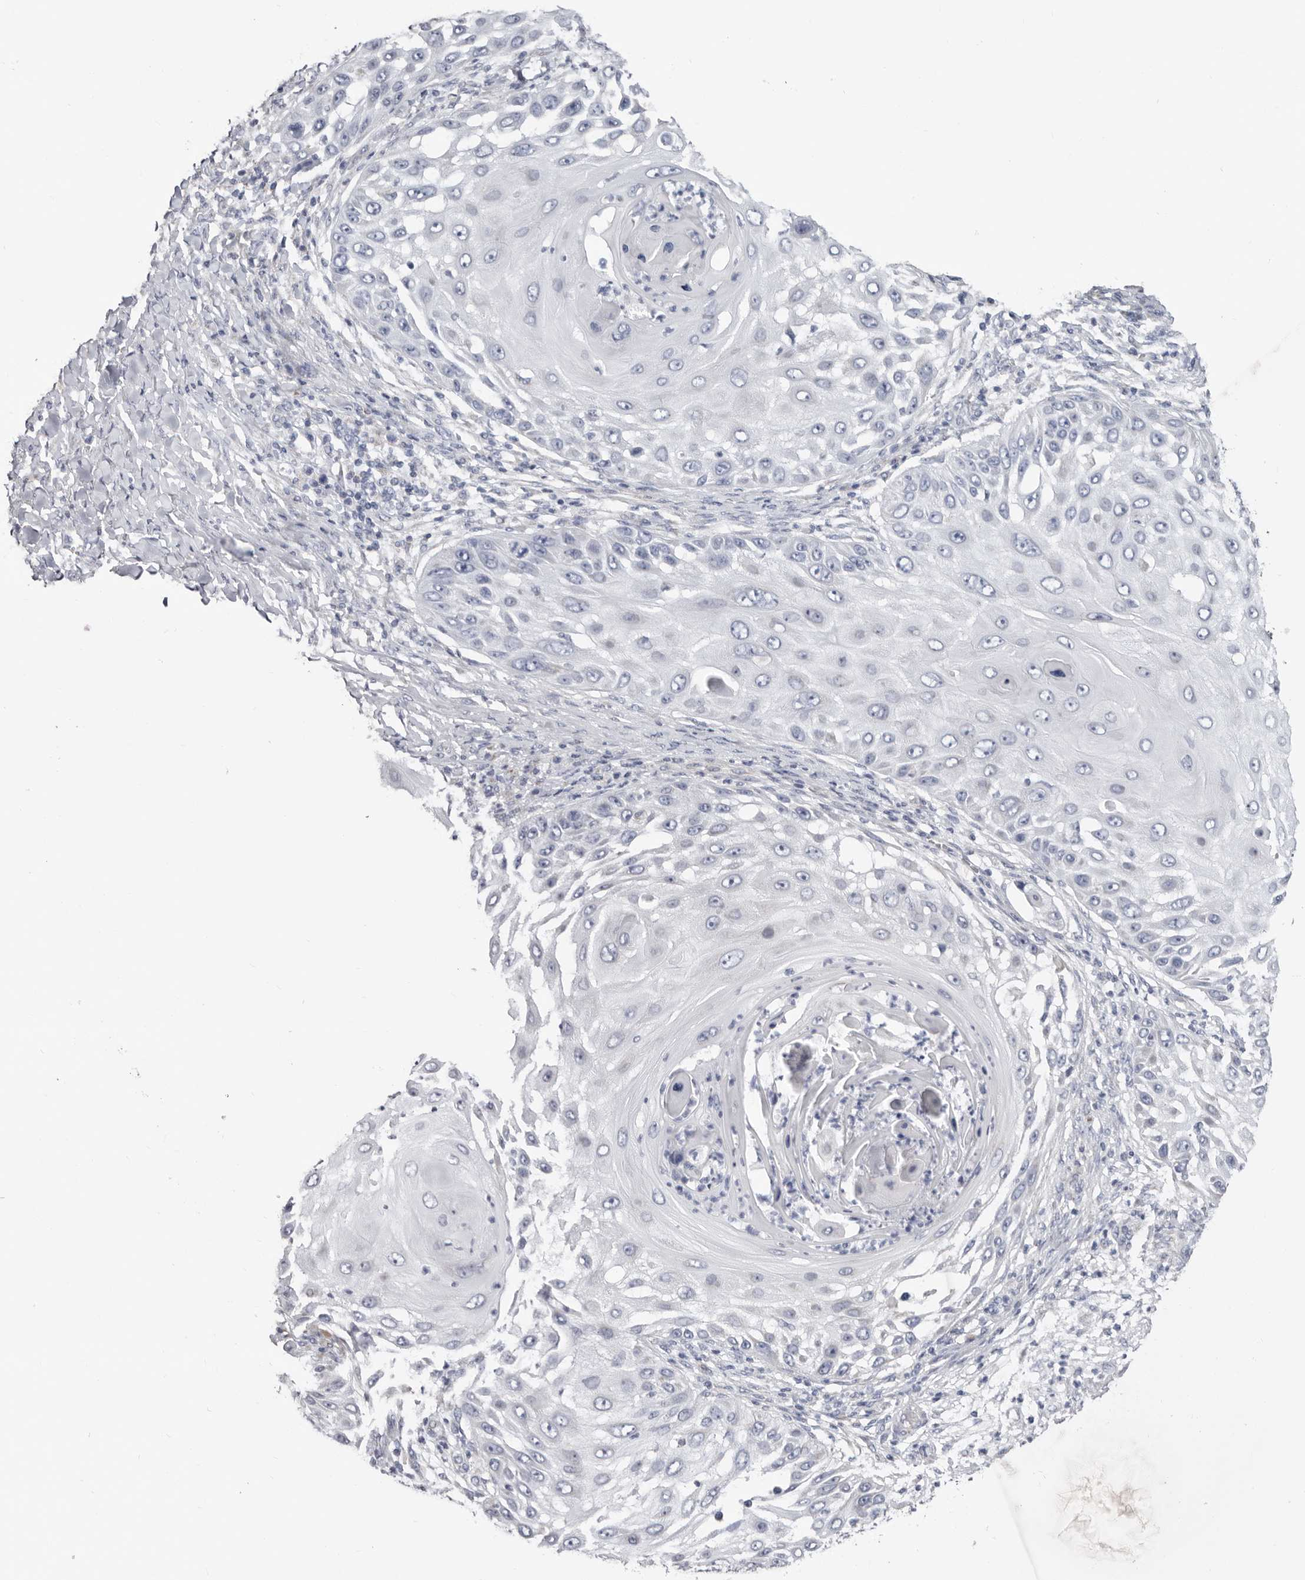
{"staining": {"intensity": "negative", "quantity": "none", "location": "none"}, "tissue": "skin cancer", "cell_type": "Tumor cells", "image_type": "cancer", "snomed": [{"axis": "morphology", "description": "Squamous cell carcinoma, NOS"}, {"axis": "topography", "description": "Skin"}], "caption": "An immunohistochemistry (IHC) histopathology image of skin squamous cell carcinoma is shown. There is no staining in tumor cells of skin squamous cell carcinoma.", "gene": "RSPO2", "patient": {"sex": "female", "age": 44}}